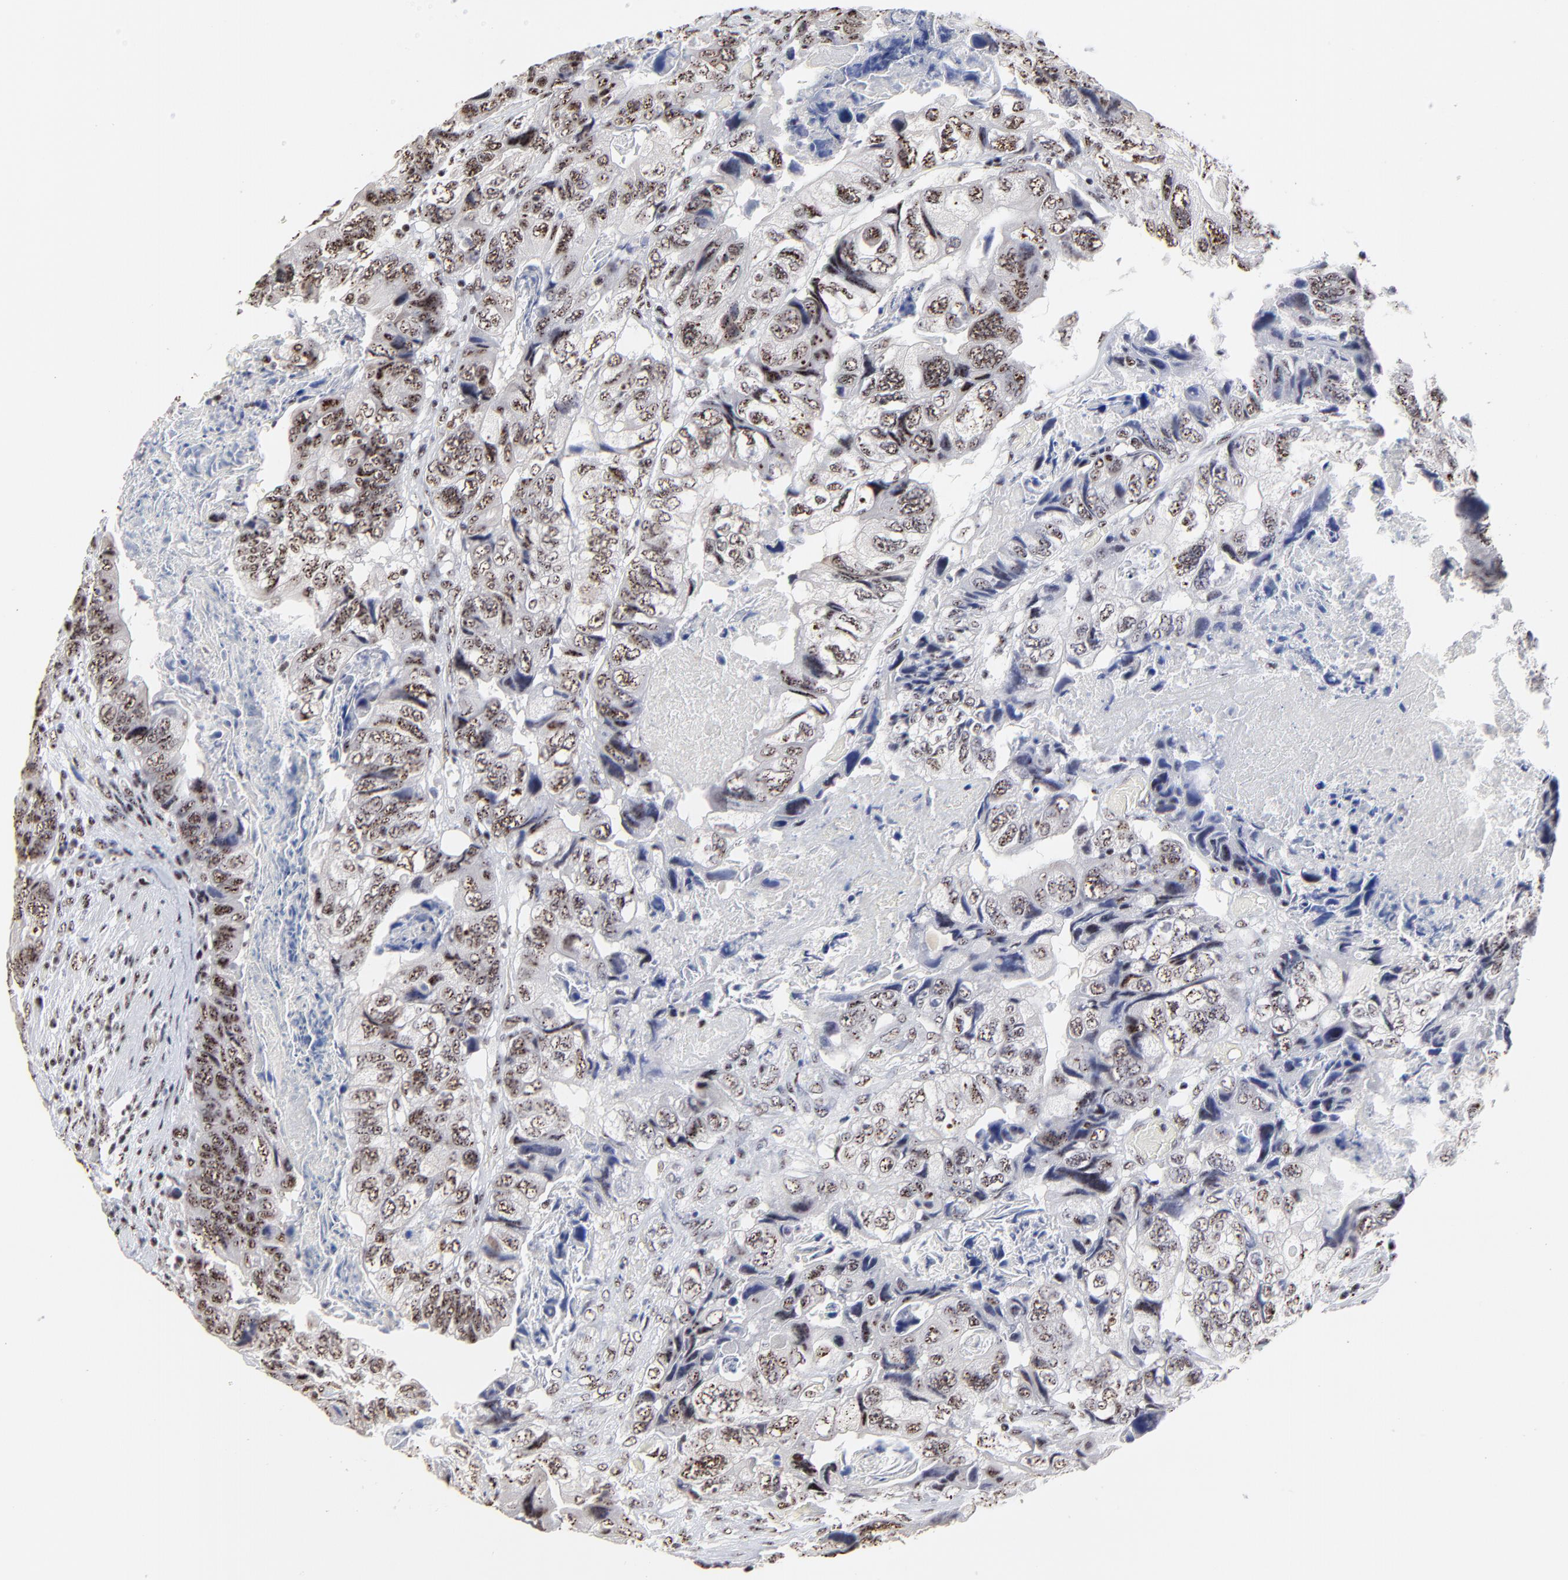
{"staining": {"intensity": "moderate", "quantity": ">75%", "location": "nuclear"}, "tissue": "colorectal cancer", "cell_type": "Tumor cells", "image_type": "cancer", "snomed": [{"axis": "morphology", "description": "Adenocarcinoma, NOS"}, {"axis": "topography", "description": "Rectum"}], "caption": "Immunohistochemistry histopathology image of colorectal cancer (adenocarcinoma) stained for a protein (brown), which demonstrates medium levels of moderate nuclear staining in about >75% of tumor cells.", "gene": "MBD4", "patient": {"sex": "female", "age": 82}}